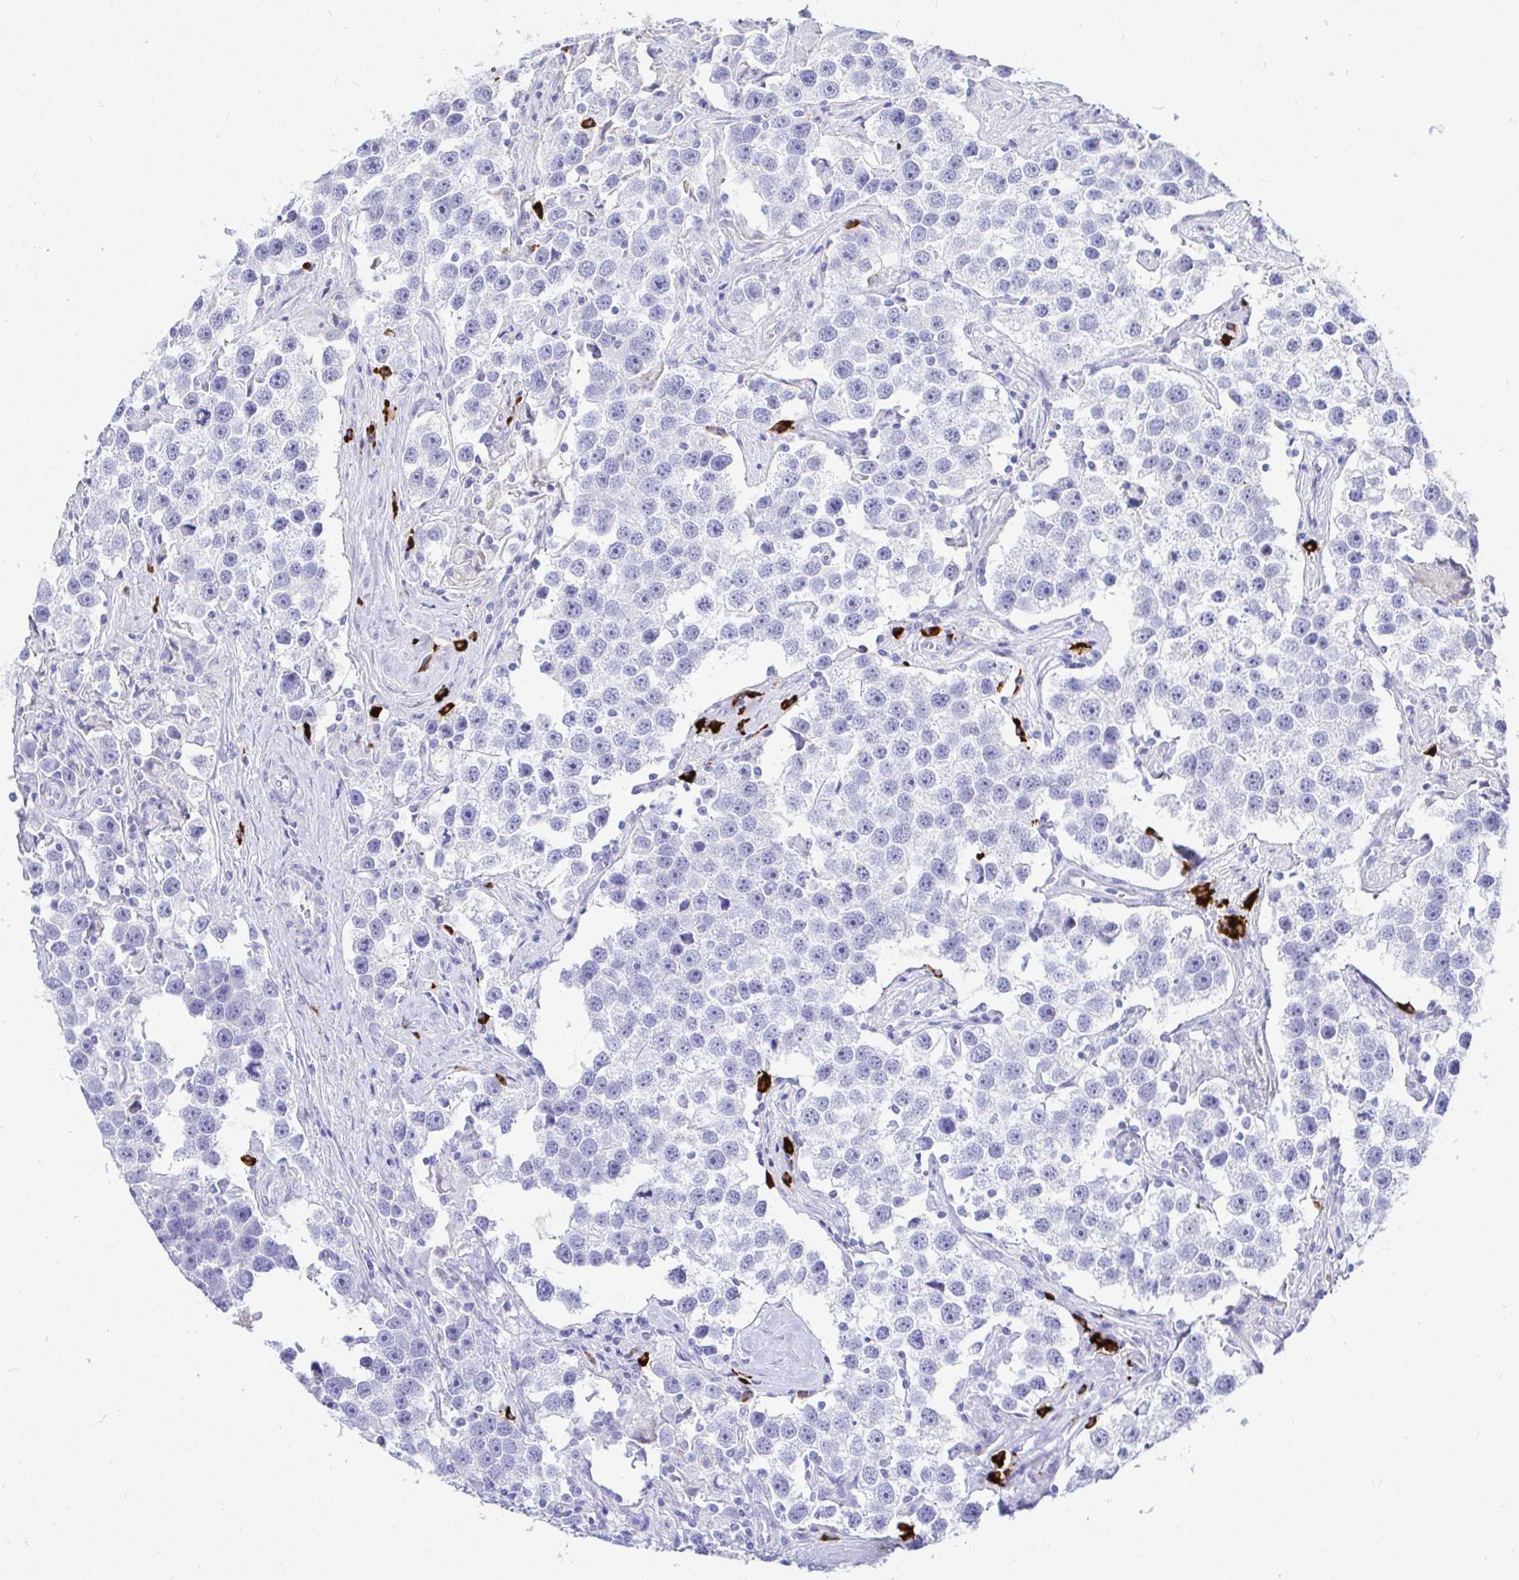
{"staining": {"intensity": "negative", "quantity": "none", "location": "none"}, "tissue": "testis cancer", "cell_type": "Tumor cells", "image_type": "cancer", "snomed": [{"axis": "morphology", "description": "Seminoma, NOS"}, {"axis": "topography", "description": "Testis"}], "caption": "Immunohistochemical staining of human testis cancer demonstrates no significant positivity in tumor cells.", "gene": "CCDC62", "patient": {"sex": "male", "age": 49}}